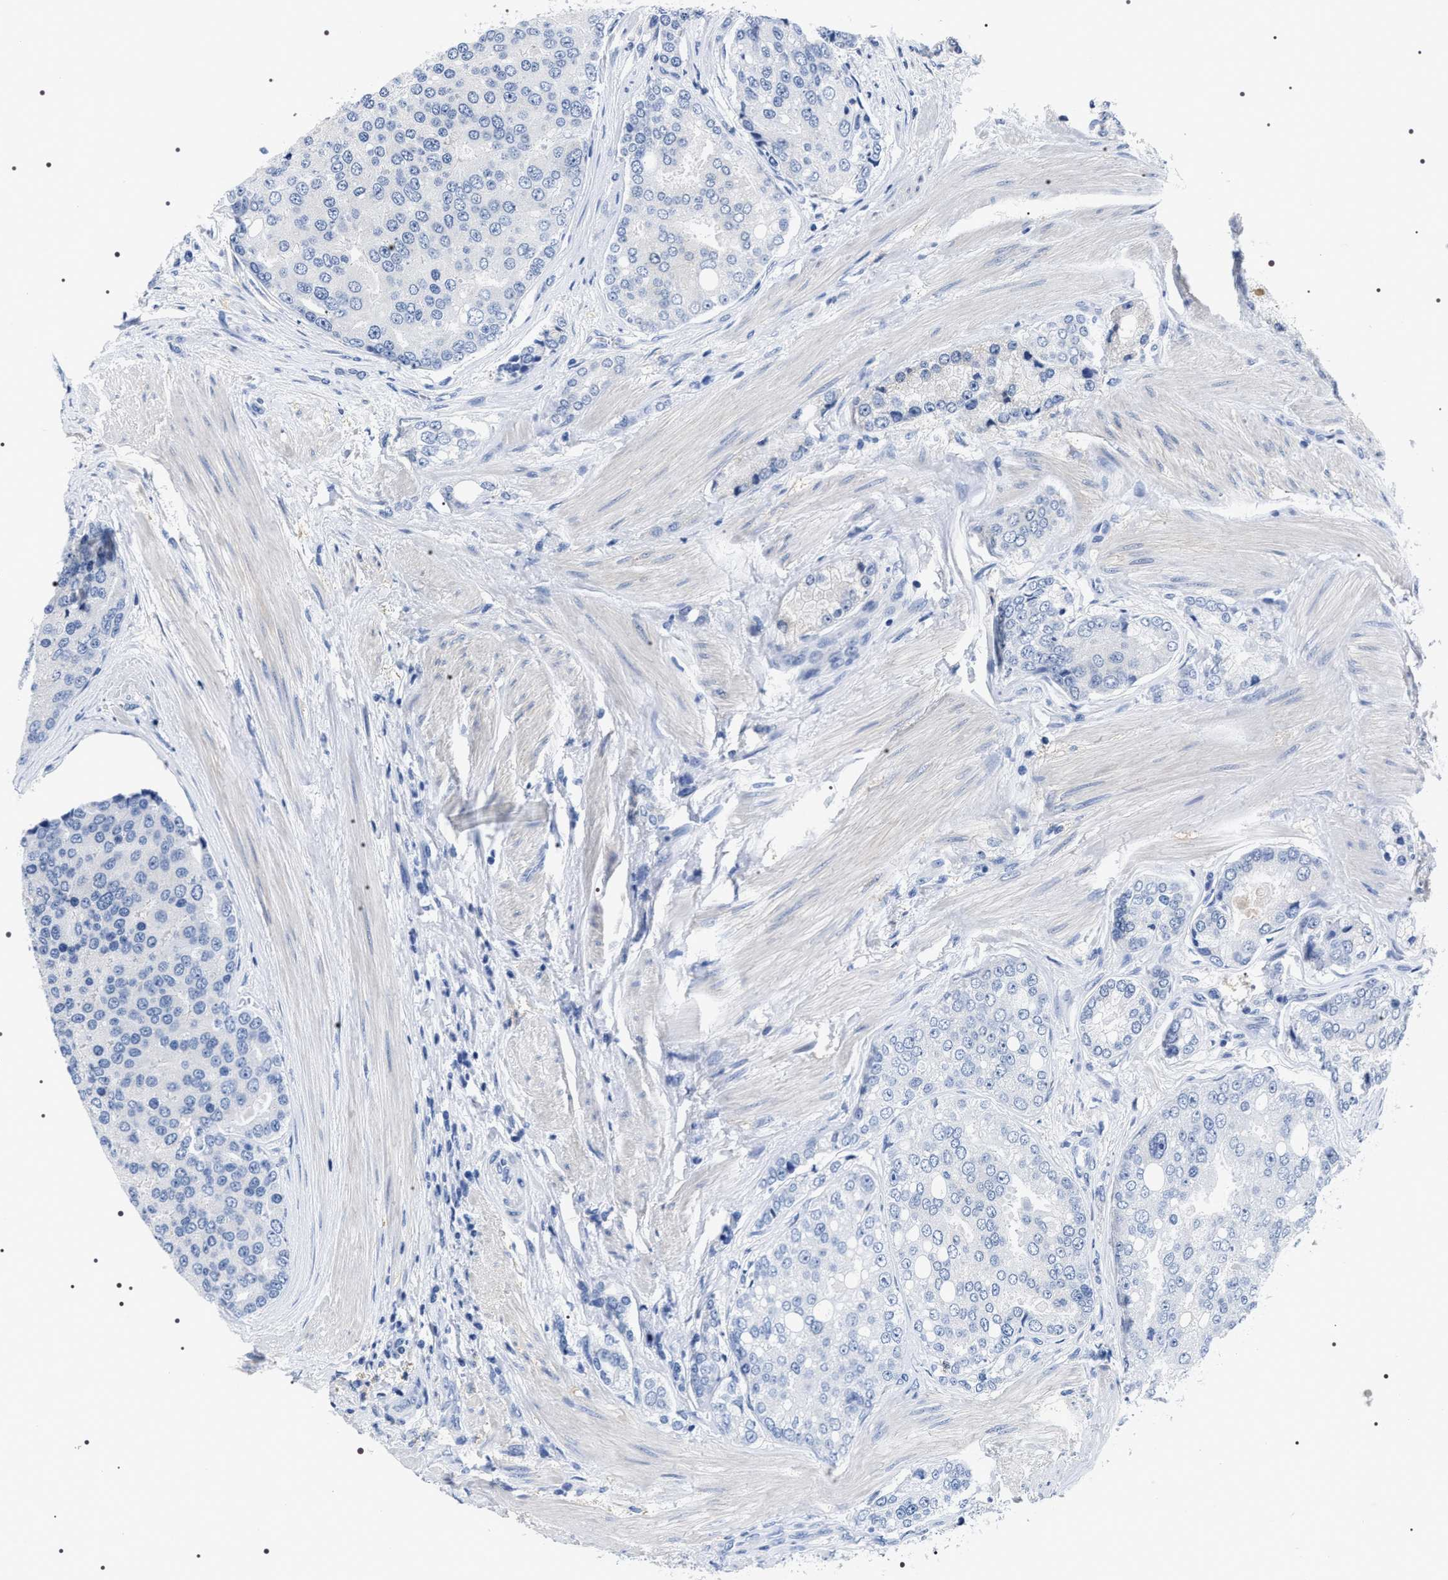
{"staining": {"intensity": "negative", "quantity": "none", "location": "none"}, "tissue": "prostate cancer", "cell_type": "Tumor cells", "image_type": "cancer", "snomed": [{"axis": "morphology", "description": "Adenocarcinoma, High grade"}, {"axis": "topography", "description": "Prostate"}], "caption": "Immunohistochemistry (IHC) histopathology image of neoplastic tissue: human prostate cancer (high-grade adenocarcinoma) stained with DAB (3,3'-diaminobenzidine) shows no significant protein expression in tumor cells.", "gene": "ADH4", "patient": {"sex": "male", "age": 50}}